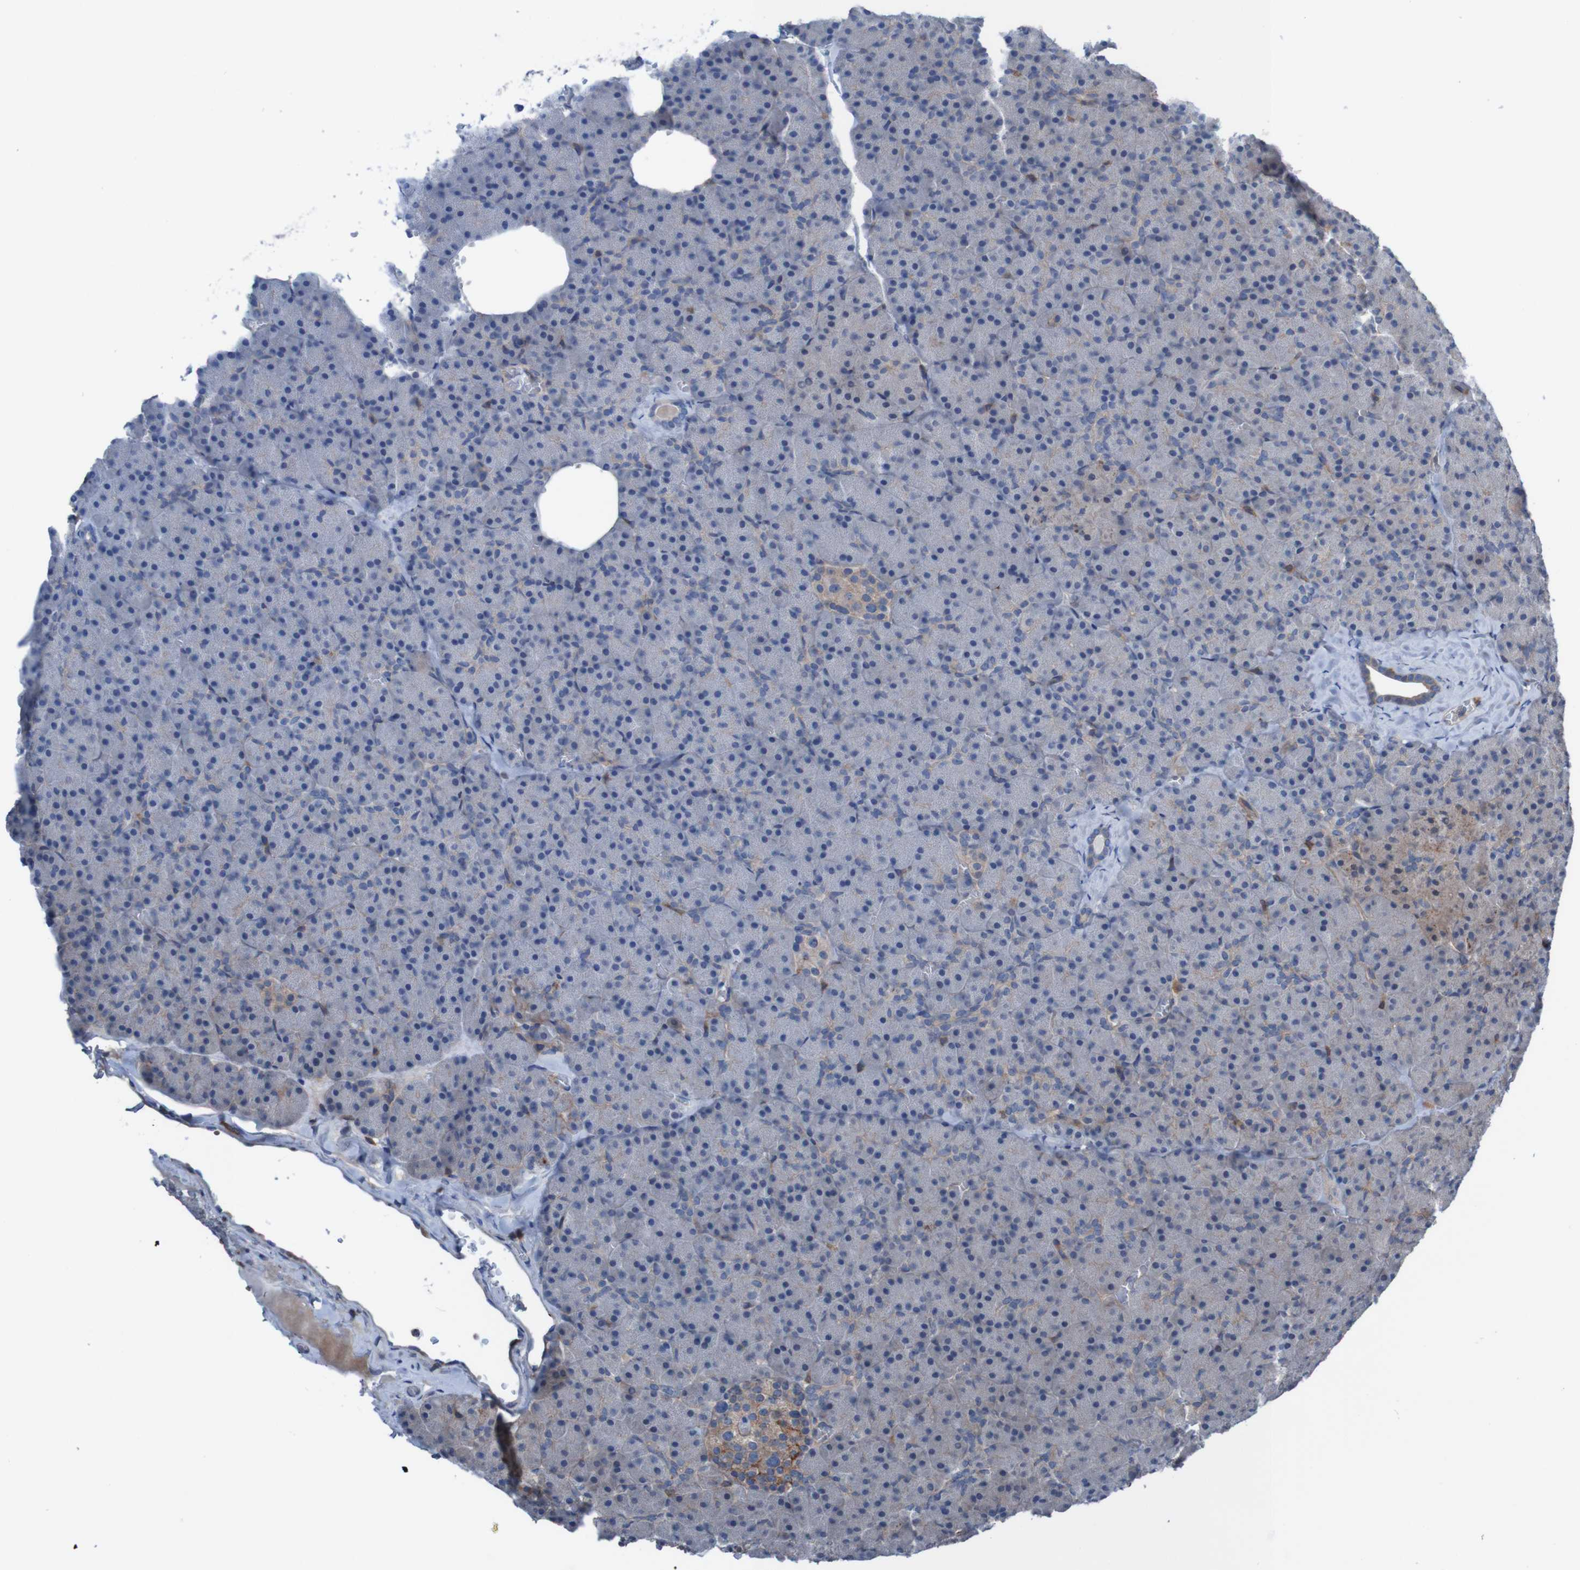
{"staining": {"intensity": "negative", "quantity": "none", "location": "none"}, "tissue": "pancreas", "cell_type": "Exocrine glandular cells", "image_type": "normal", "snomed": [{"axis": "morphology", "description": "Normal tissue, NOS"}, {"axis": "topography", "description": "Pancreas"}], "caption": "Immunohistochemical staining of benign pancreas exhibits no significant staining in exocrine glandular cells. Nuclei are stained in blue.", "gene": "PDGFB", "patient": {"sex": "female", "age": 35}}